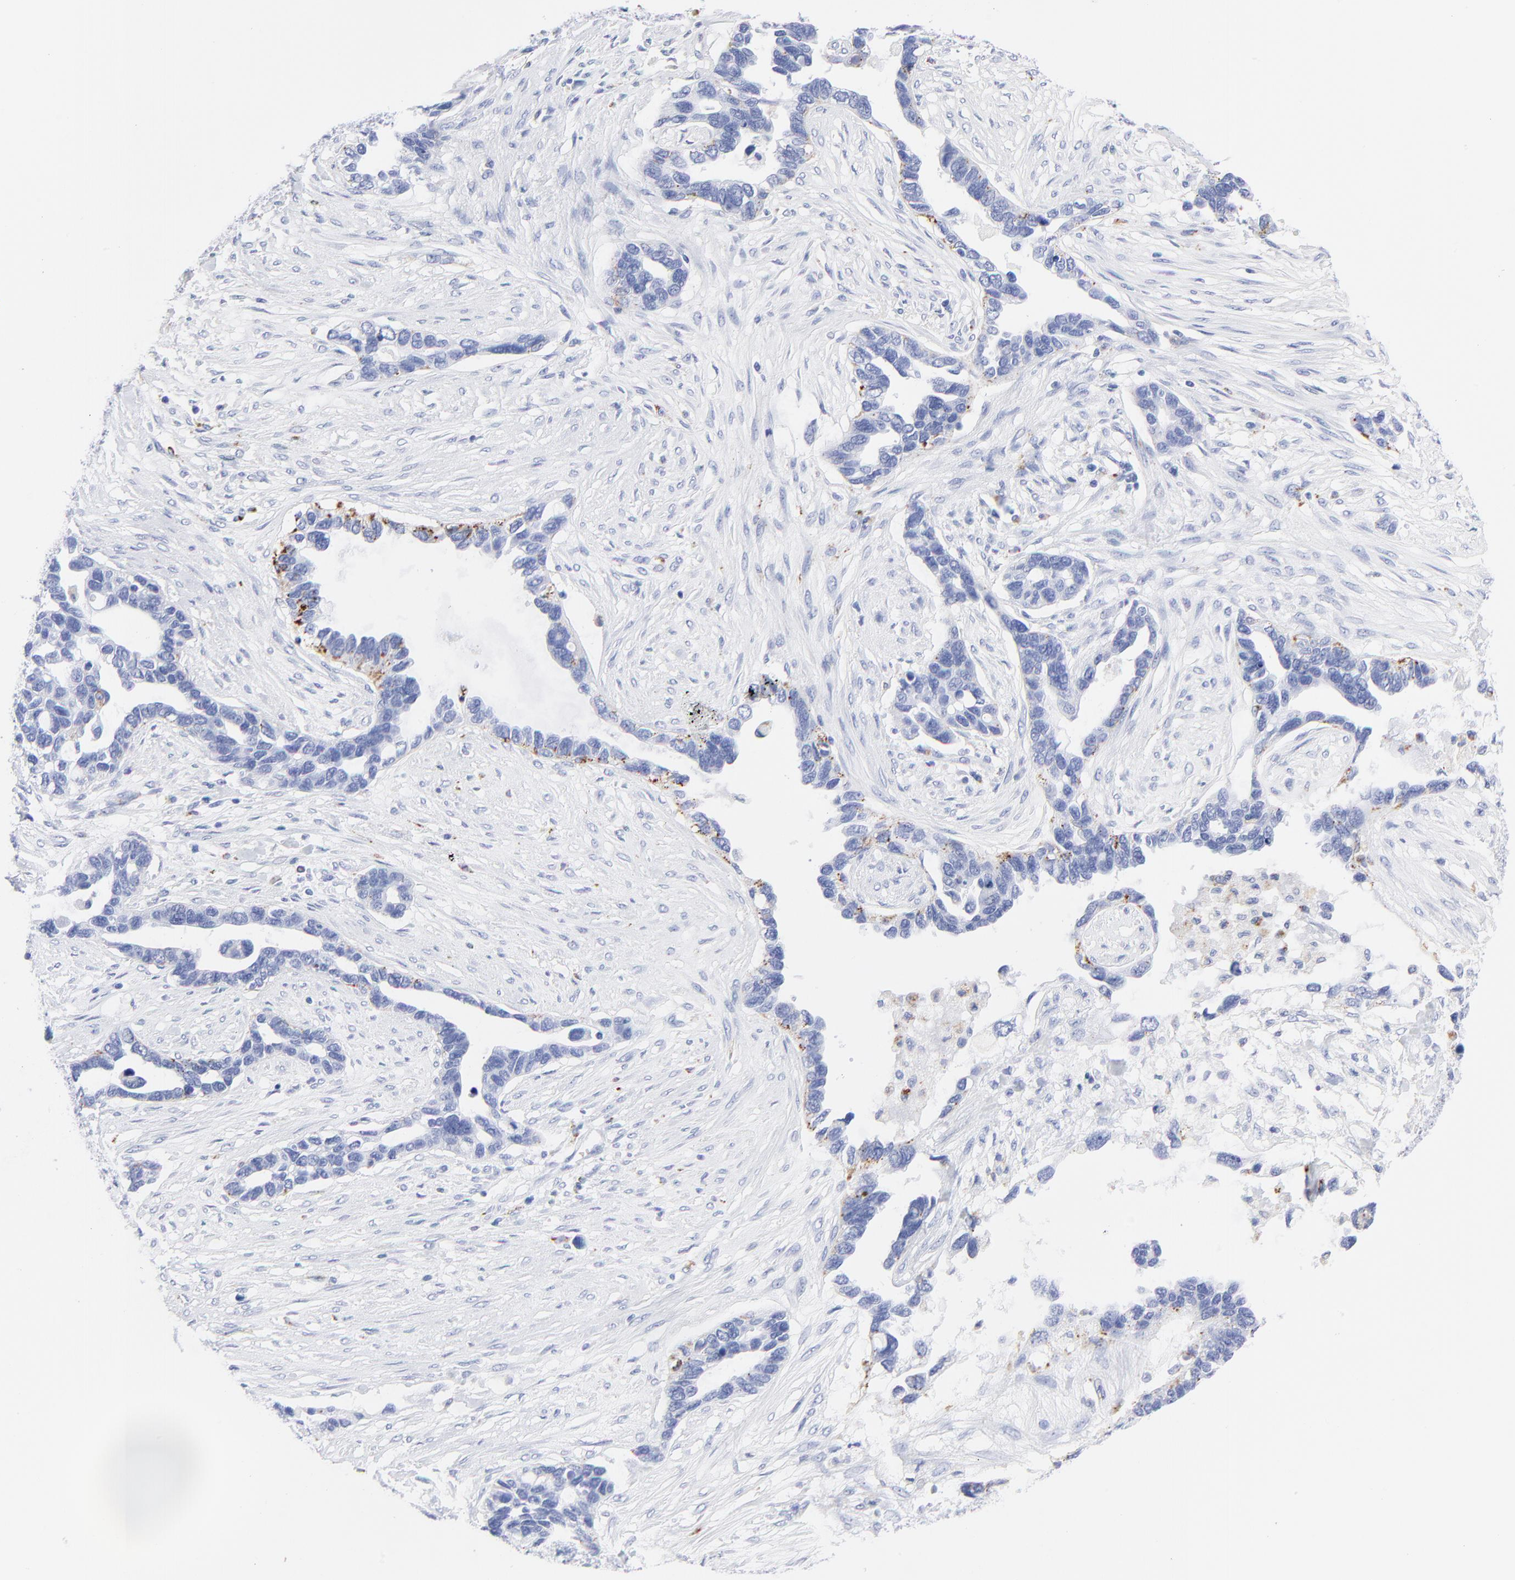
{"staining": {"intensity": "moderate", "quantity": "<25%", "location": "cytoplasmic/membranous"}, "tissue": "ovarian cancer", "cell_type": "Tumor cells", "image_type": "cancer", "snomed": [{"axis": "morphology", "description": "Cystadenocarcinoma, serous, NOS"}, {"axis": "topography", "description": "Ovary"}], "caption": "The micrograph shows a brown stain indicating the presence of a protein in the cytoplasmic/membranous of tumor cells in ovarian cancer (serous cystadenocarcinoma).", "gene": "CPVL", "patient": {"sex": "female", "age": 54}}